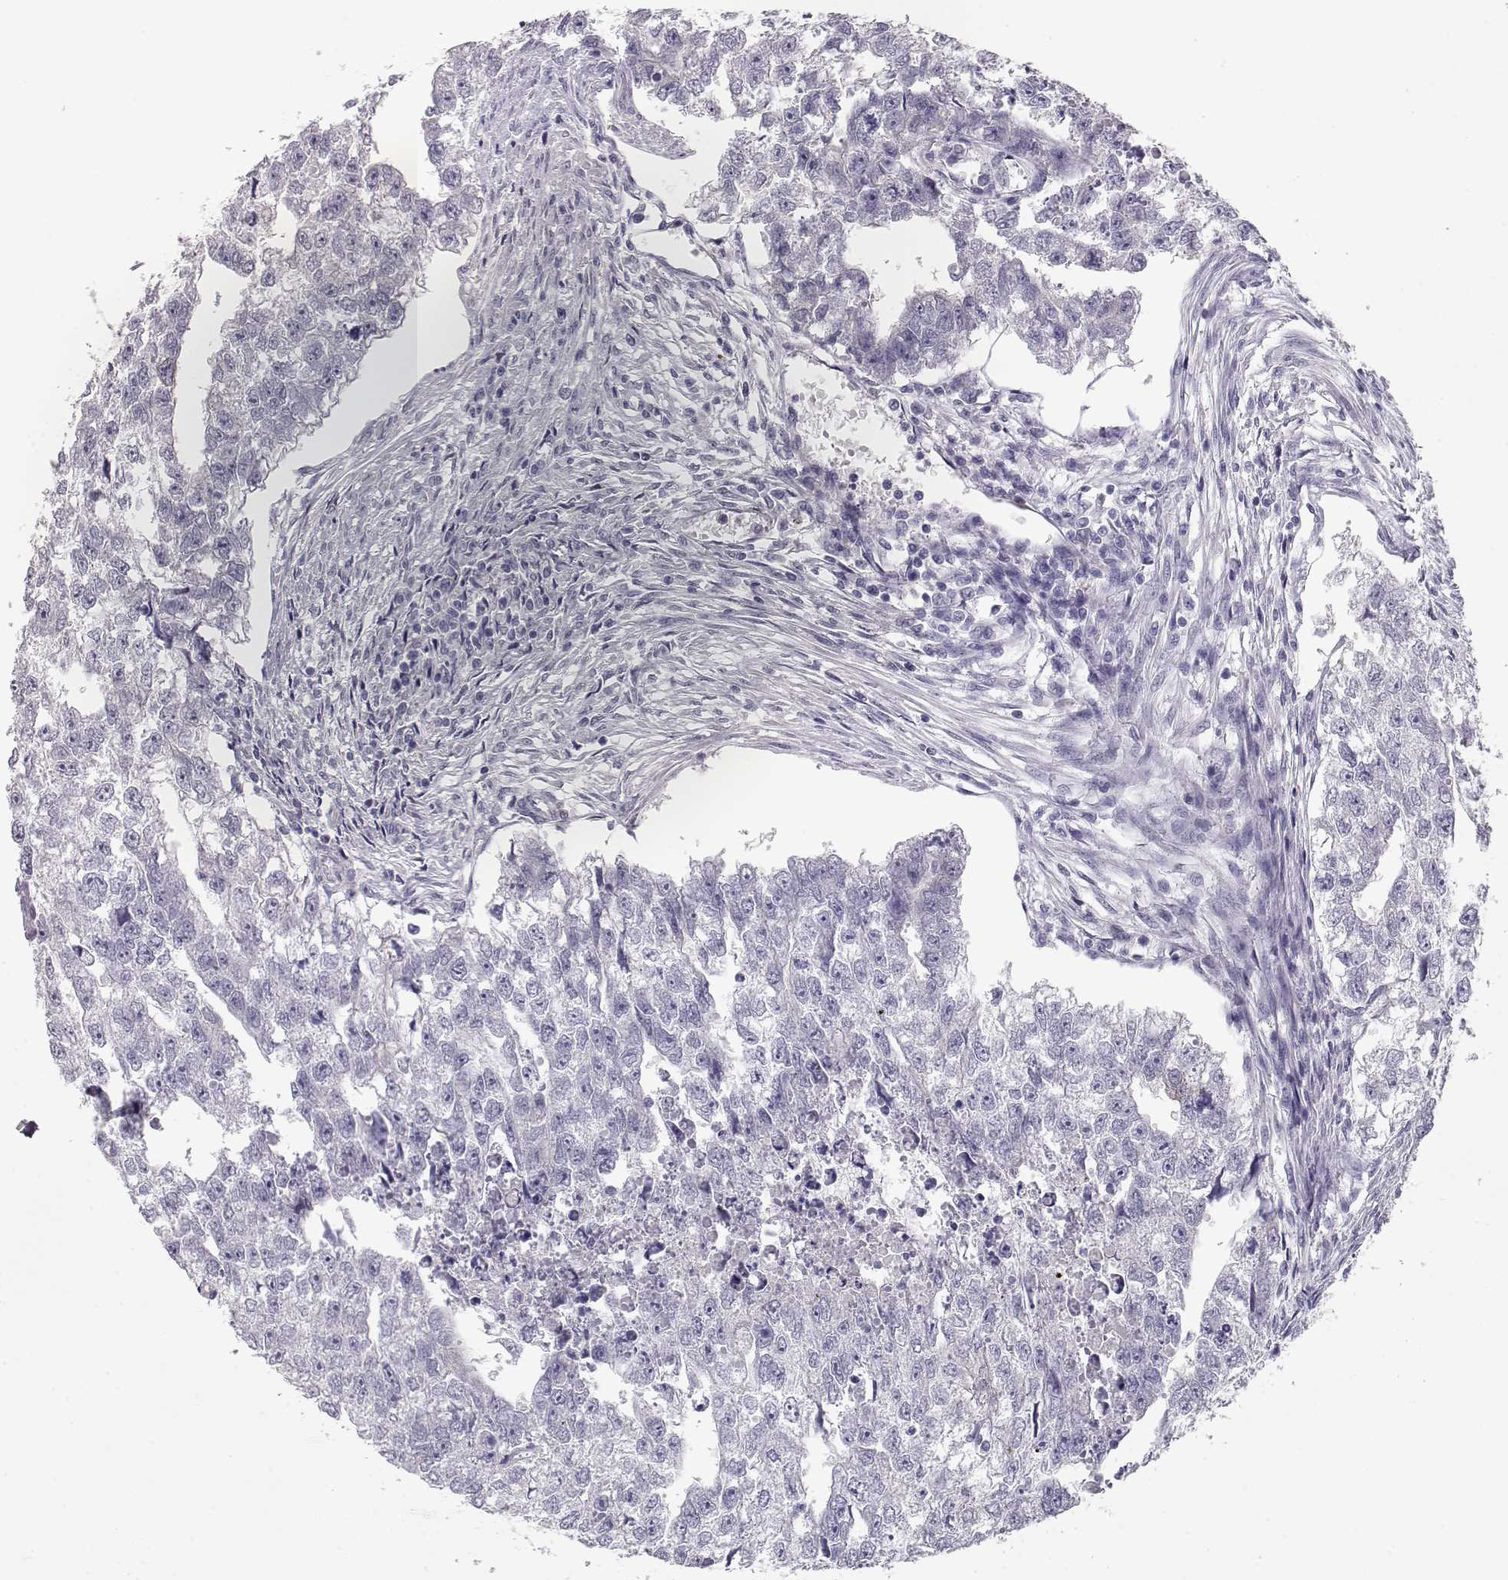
{"staining": {"intensity": "negative", "quantity": "none", "location": "none"}, "tissue": "testis cancer", "cell_type": "Tumor cells", "image_type": "cancer", "snomed": [{"axis": "morphology", "description": "Carcinoma, Embryonal, NOS"}, {"axis": "morphology", "description": "Teratoma, malignant, NOS"}, {"axis": "topography", "description": "Testis"}], "caption": "Immunohistochemistry (IHC) histopathology image of neoplastic tissue: testis cancer stained with DAB (3,3'-diaminobenzidine) displays no significant protein expression in tumor cells.", "gene": "LAMB3", "patient": {"sex": "male", "age": 44}}